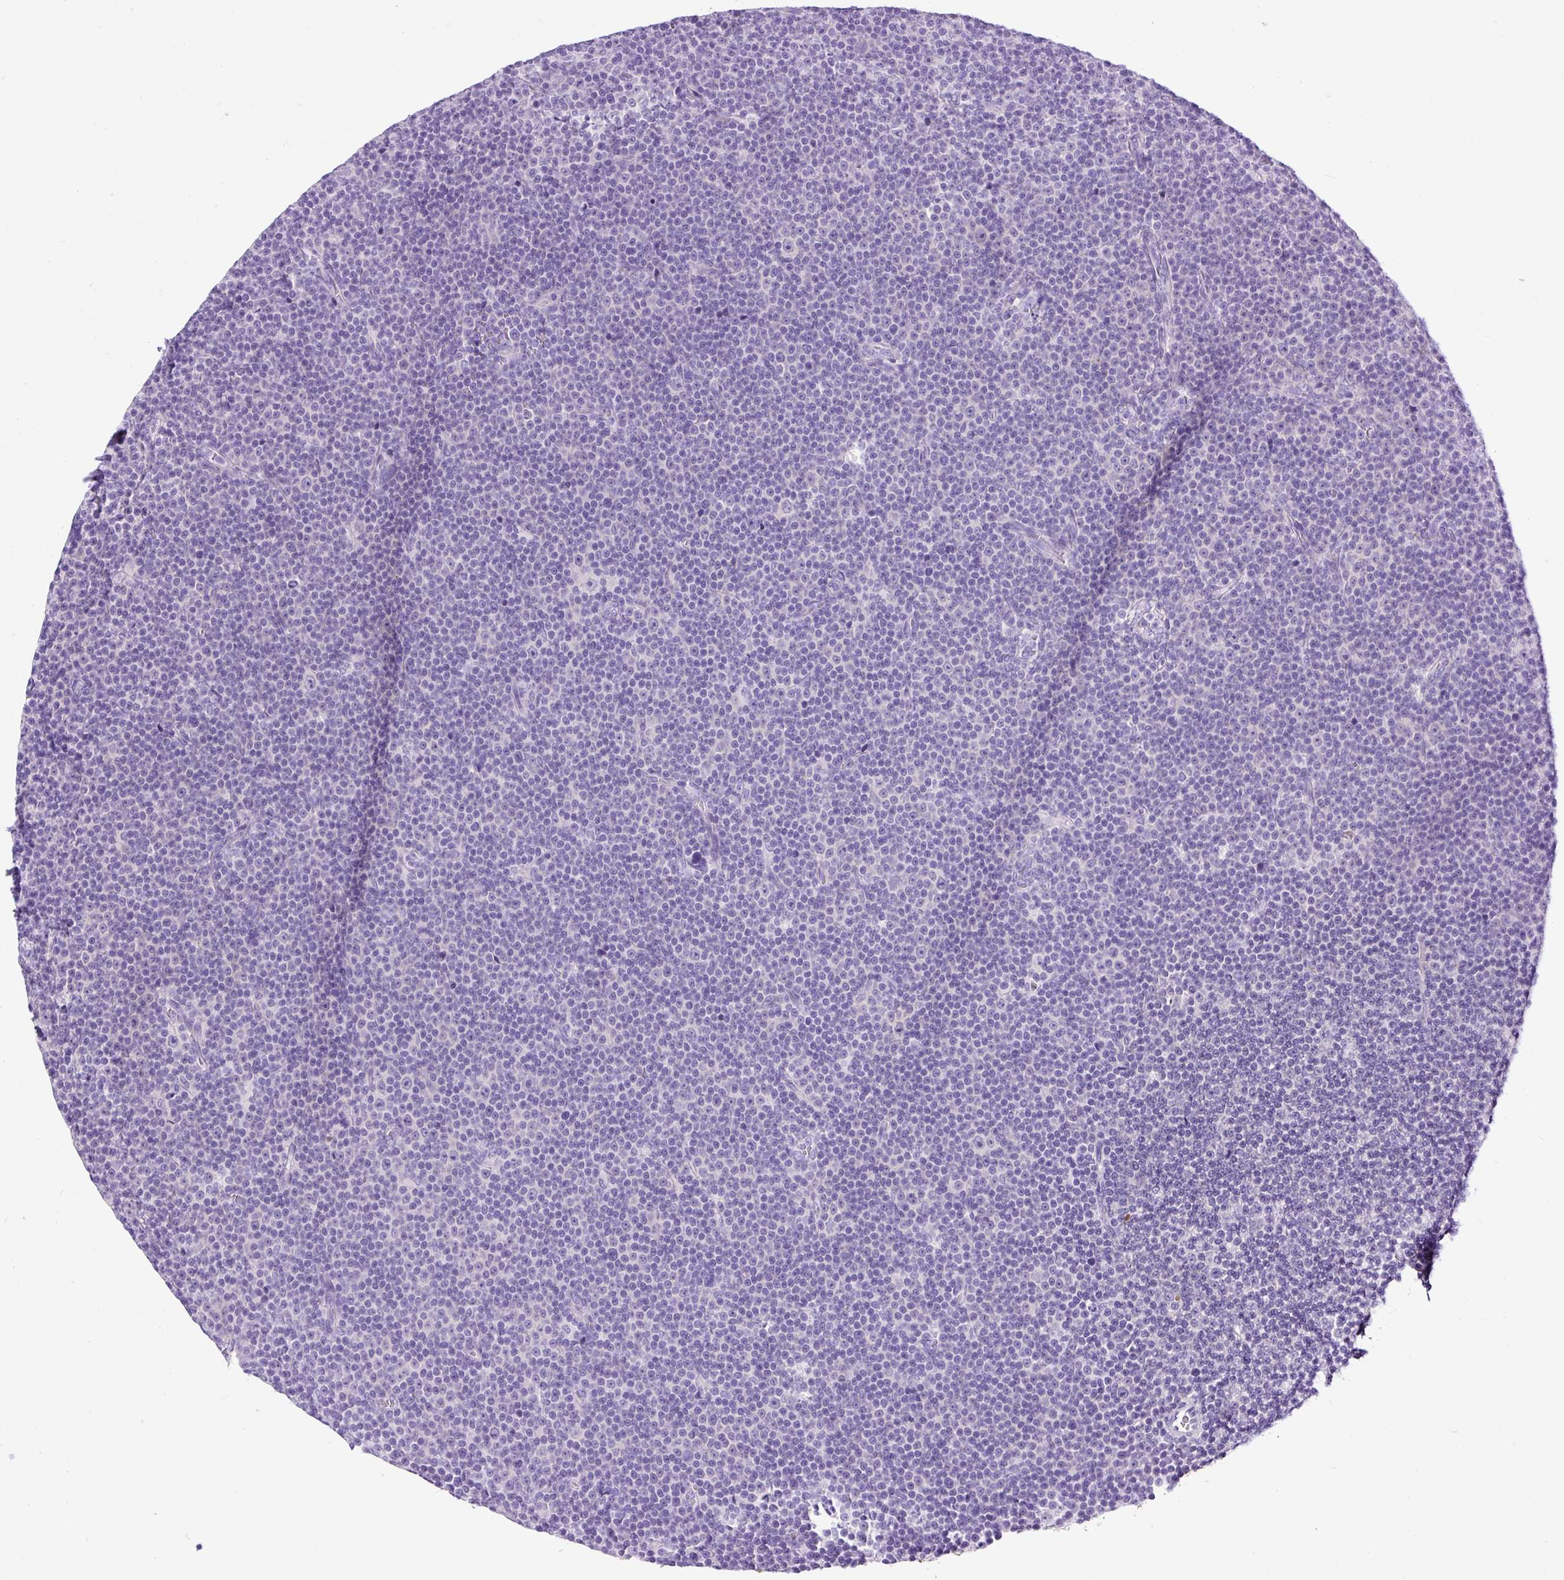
{"staining": {"intensity": "negative", "quantity": "none", "location": "none"}, "tissue": "lymphoma", "cell_type": "Tumor cells", "image_type": "cancer", "snomed": [{"axis": "morphology", "description": "Malignant lymphoma, non-Hodgkin's type, Low grade"}, {"axis": "topography", "description": "Lymph node"}], "caption": "Immunohistochemistry (IHC) histopathology image of malignant lymphoma, non-Hodgkin's type (low-grade) stained for a protein (brown), which shows no expression in tumor cells. Brightfield microscopy of IHC stained with DAB (brown) and hematoxylin (blue), captured at high magnification.", "gene": "PDIA2", "patient": {"sex": "female", "age": 67}}